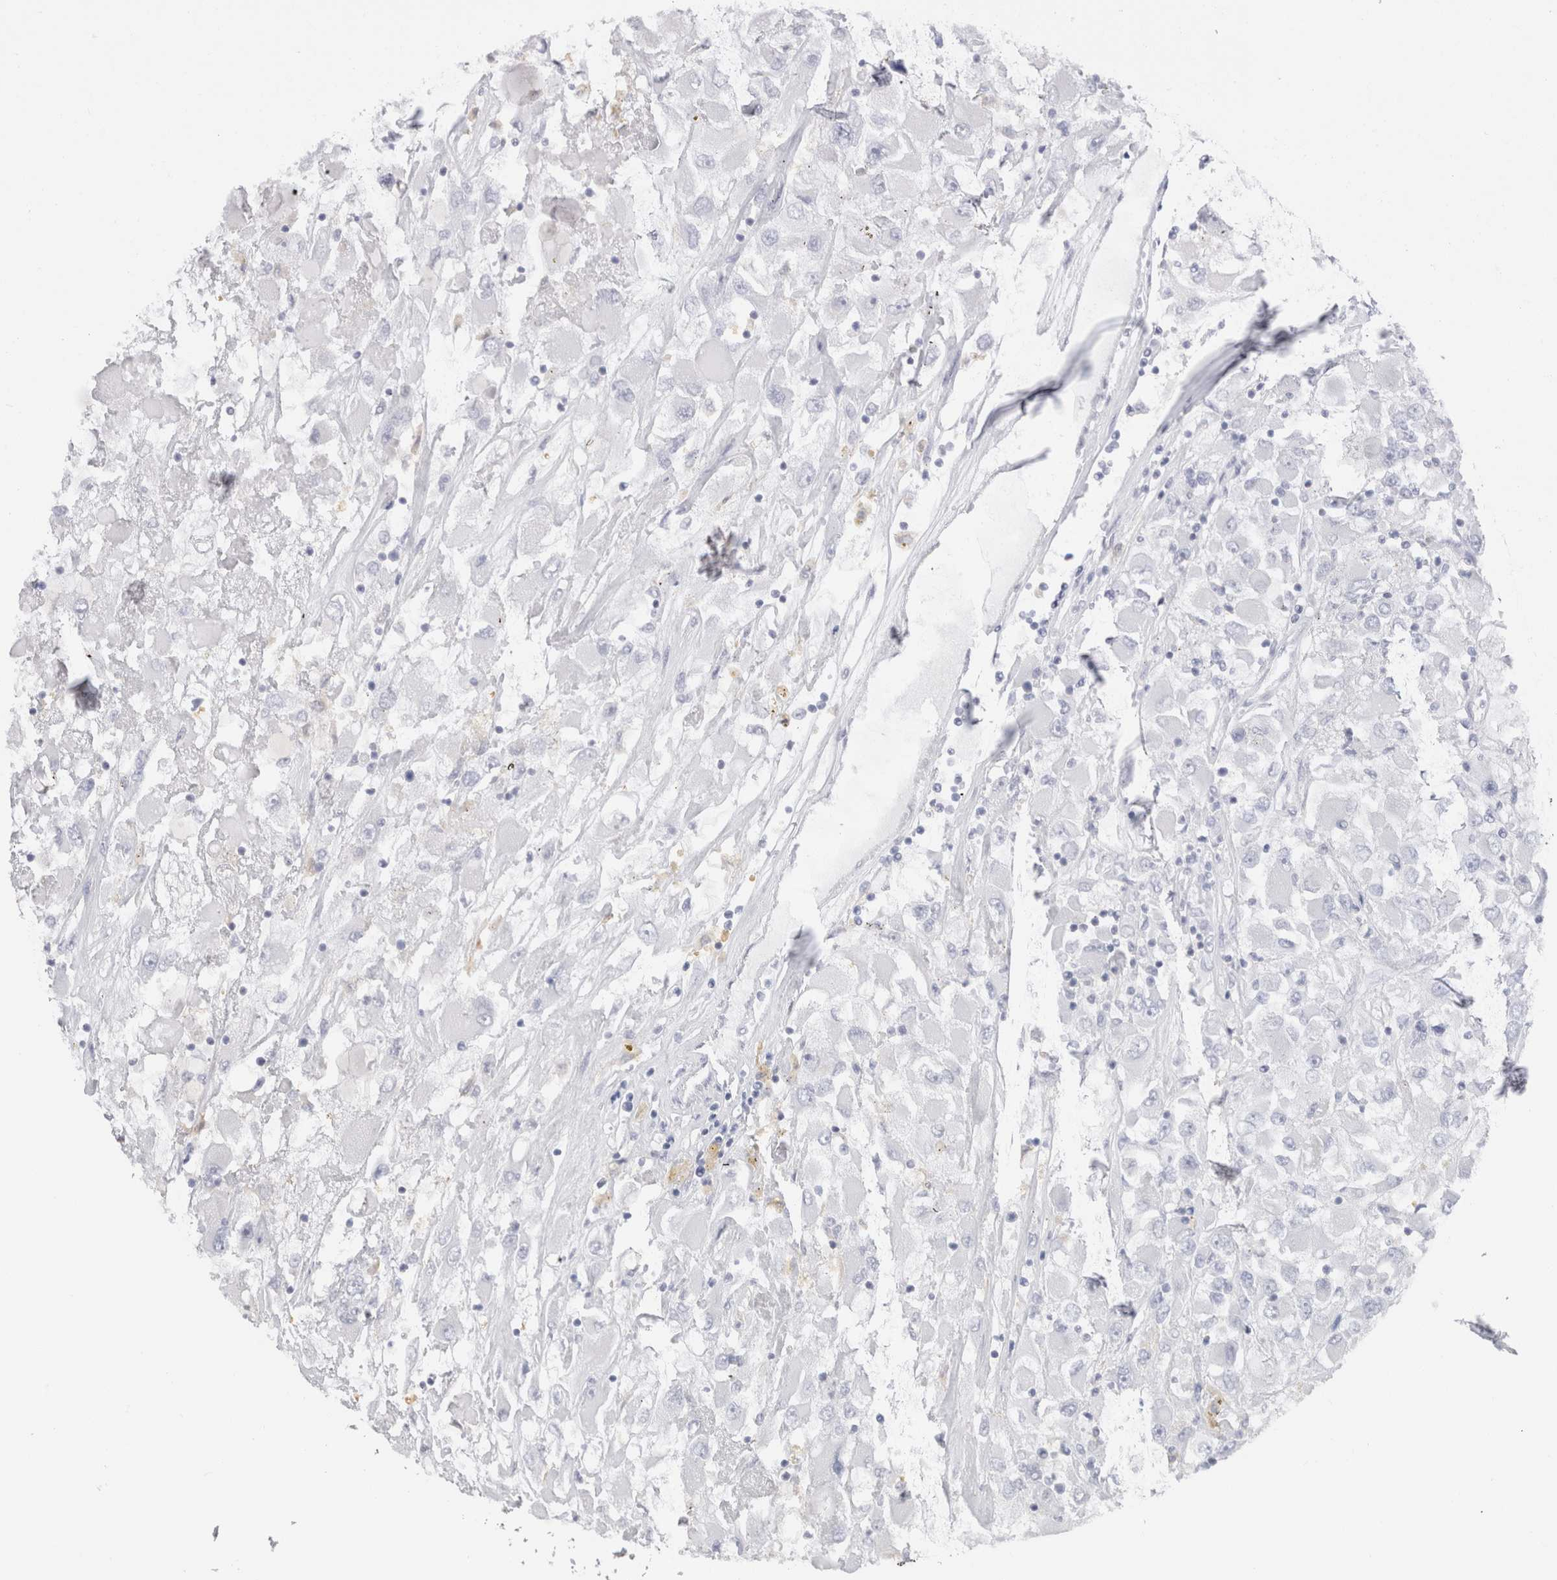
{"staining": {"intensity": "negative", "quantity": "none", "location": "none"}, "tissue": "renal cancer", "cell_type": "Tumor cells", "image_type": "cancer", "snomed": [{"axis": "morphology", "description": "Adenocarcinoma, NOS"}, {"axis": "topography", "description": "Kidney"}], "caption": "Renal cancer (adenocarcinoma) was stained to show a protein in brown. There is no significant staining in tumor cells.", "gene": "C9orf50", "patient": {"sex": "female", "age": 52}}